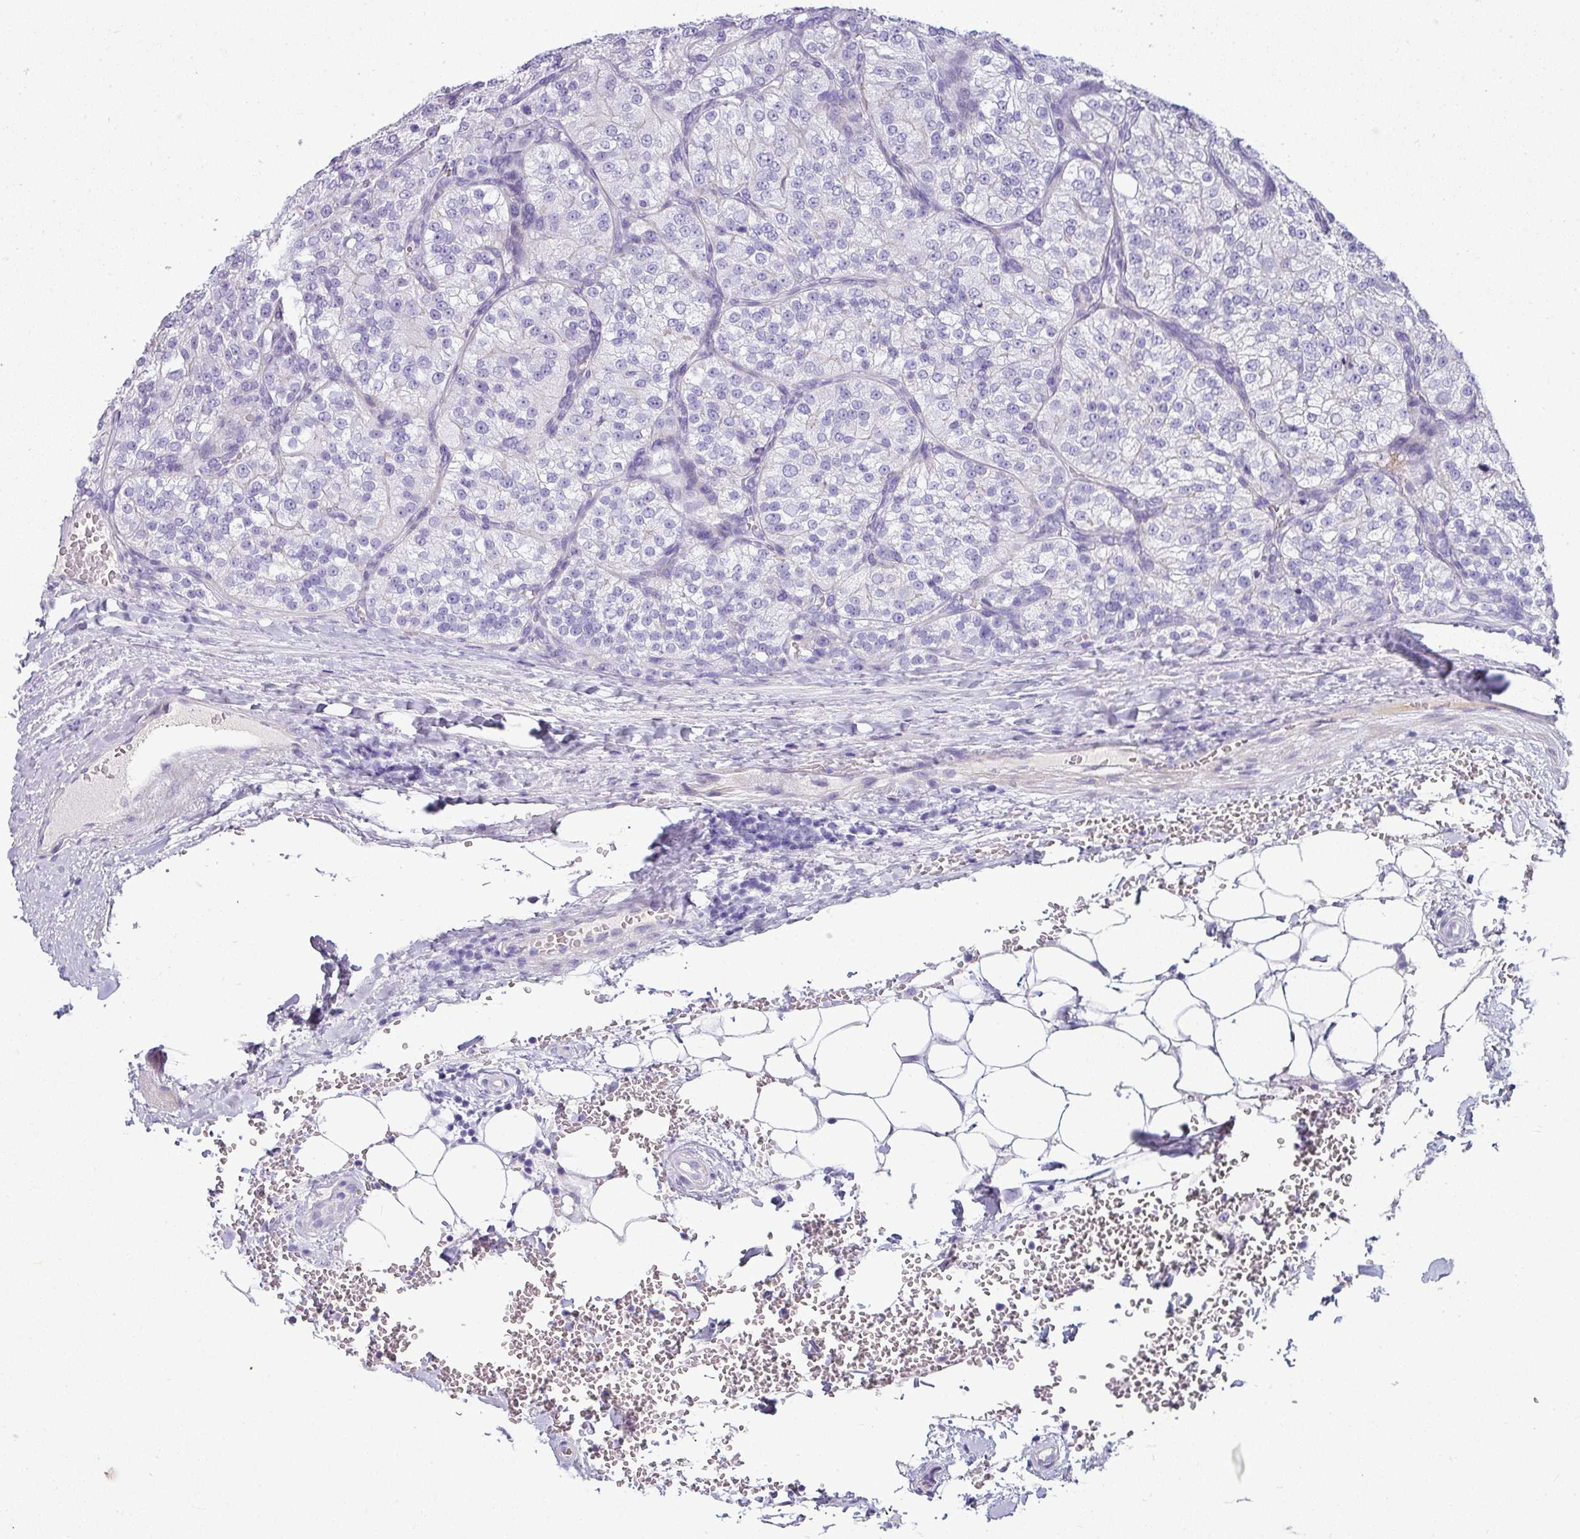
{"staining": {"intensity": "negative", "quantity": "none", "location": "none"}, "tissue": "renal cancer", "cell_type": "Tumor cells", "image_type": "cancer", "snomed": [{"axis": "morphology", "description": "Adenocarcinoma, NOS"}, {"axis": "topography", "description": "Kidney"}], "caption": "Immunohistochemistry (IHC) of renal cancer demonstrates no expression in tumor cells.", "gene": "VCX2", "patient": {"sex": "female", "age": 63}}